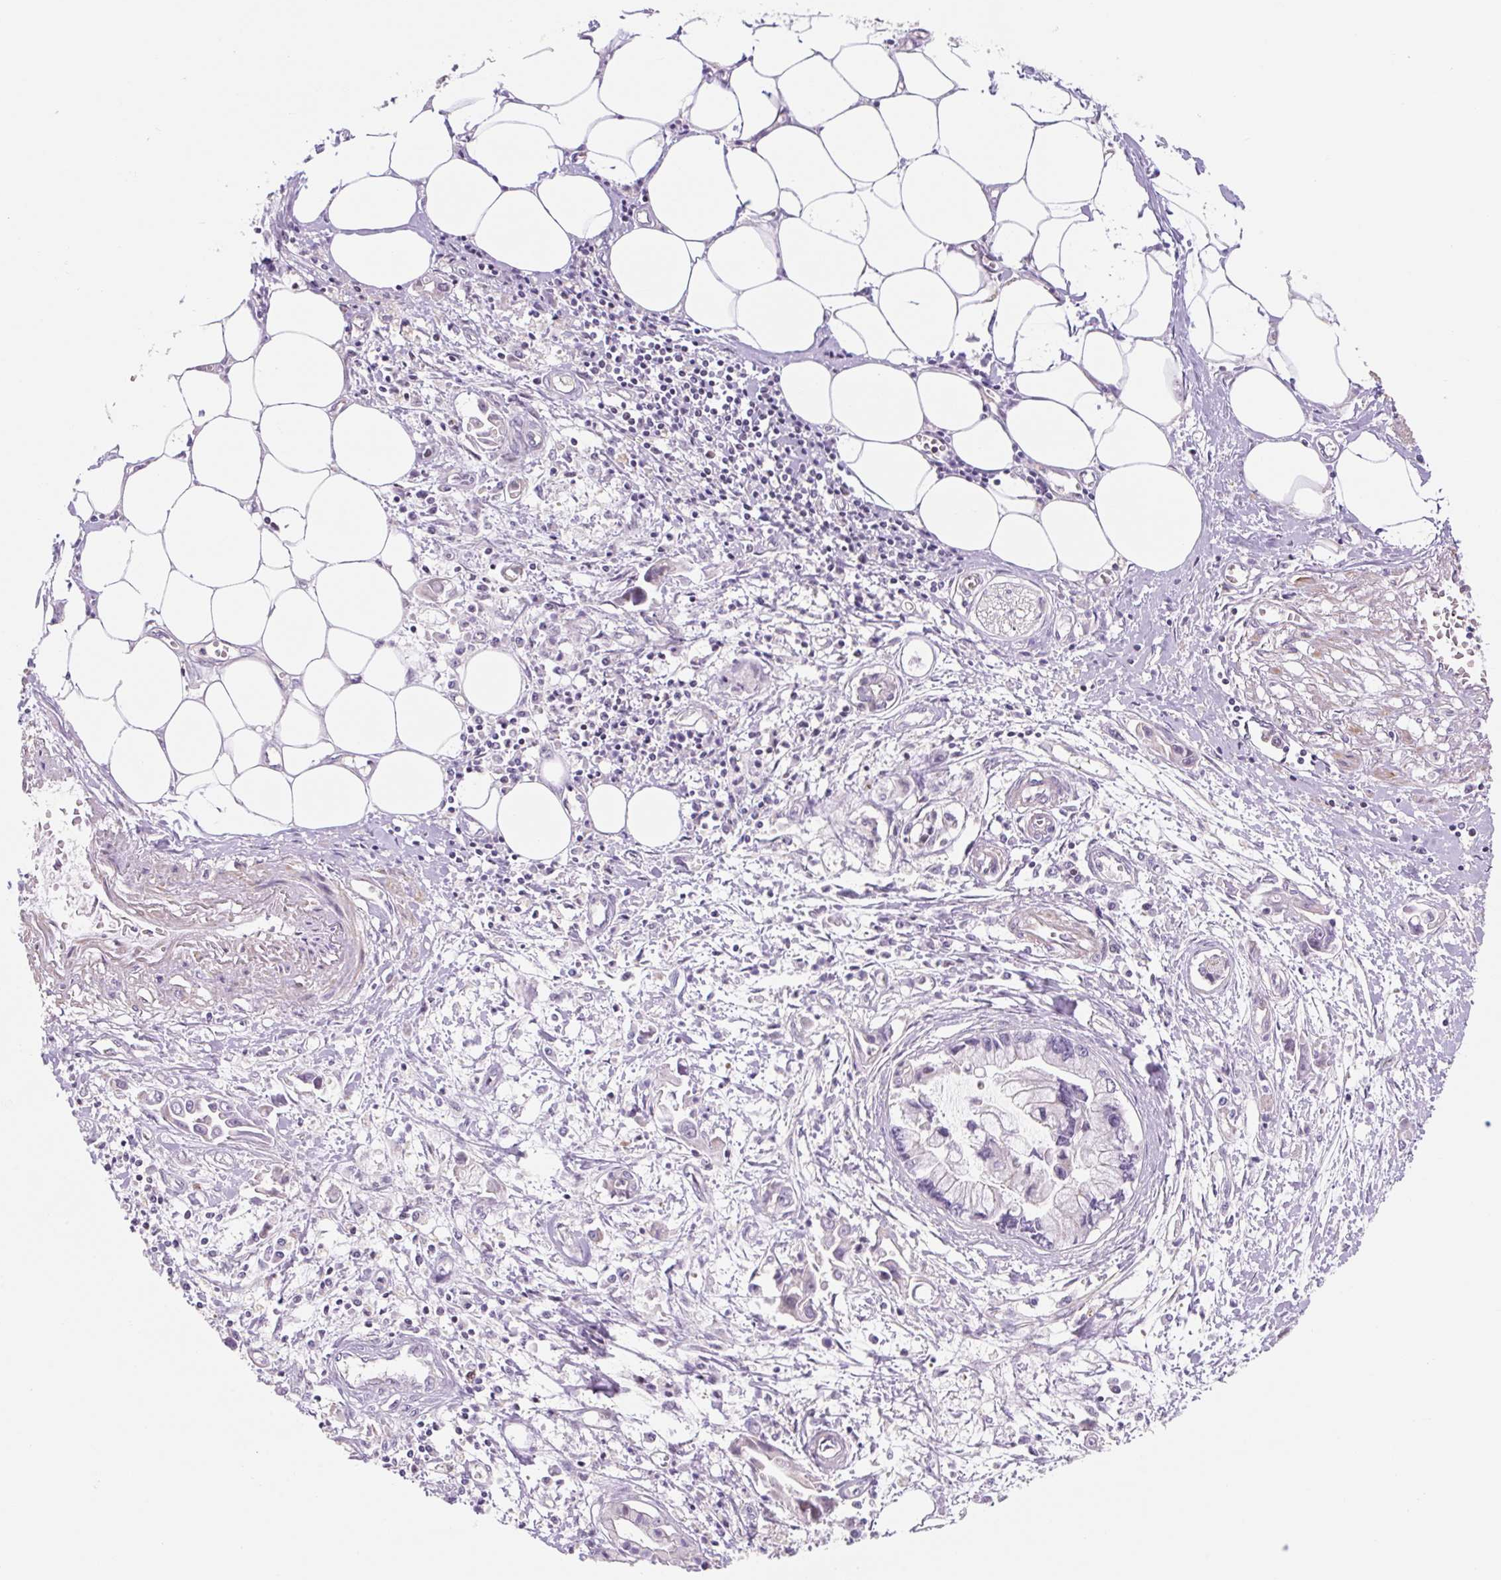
{"staining": {"intensity": "negative", "quantity": "none", "location": "none"}, "tissue": "pancreatic cancer", "cell_type": "Tumor cells", "image_type": "cancer", "snomed": [{"axis": "morphology", "description": "Adenocarcinoma, NOS"}, {"axis": "topography", "description": "Pancreas"}], "caption": "Immunohistochemical staining of human pancreatic adenocarcinoma shows no significant expression in tumor cells.", "gene": "ZNF552", "patient": {"sex": "male", "age": 84}}